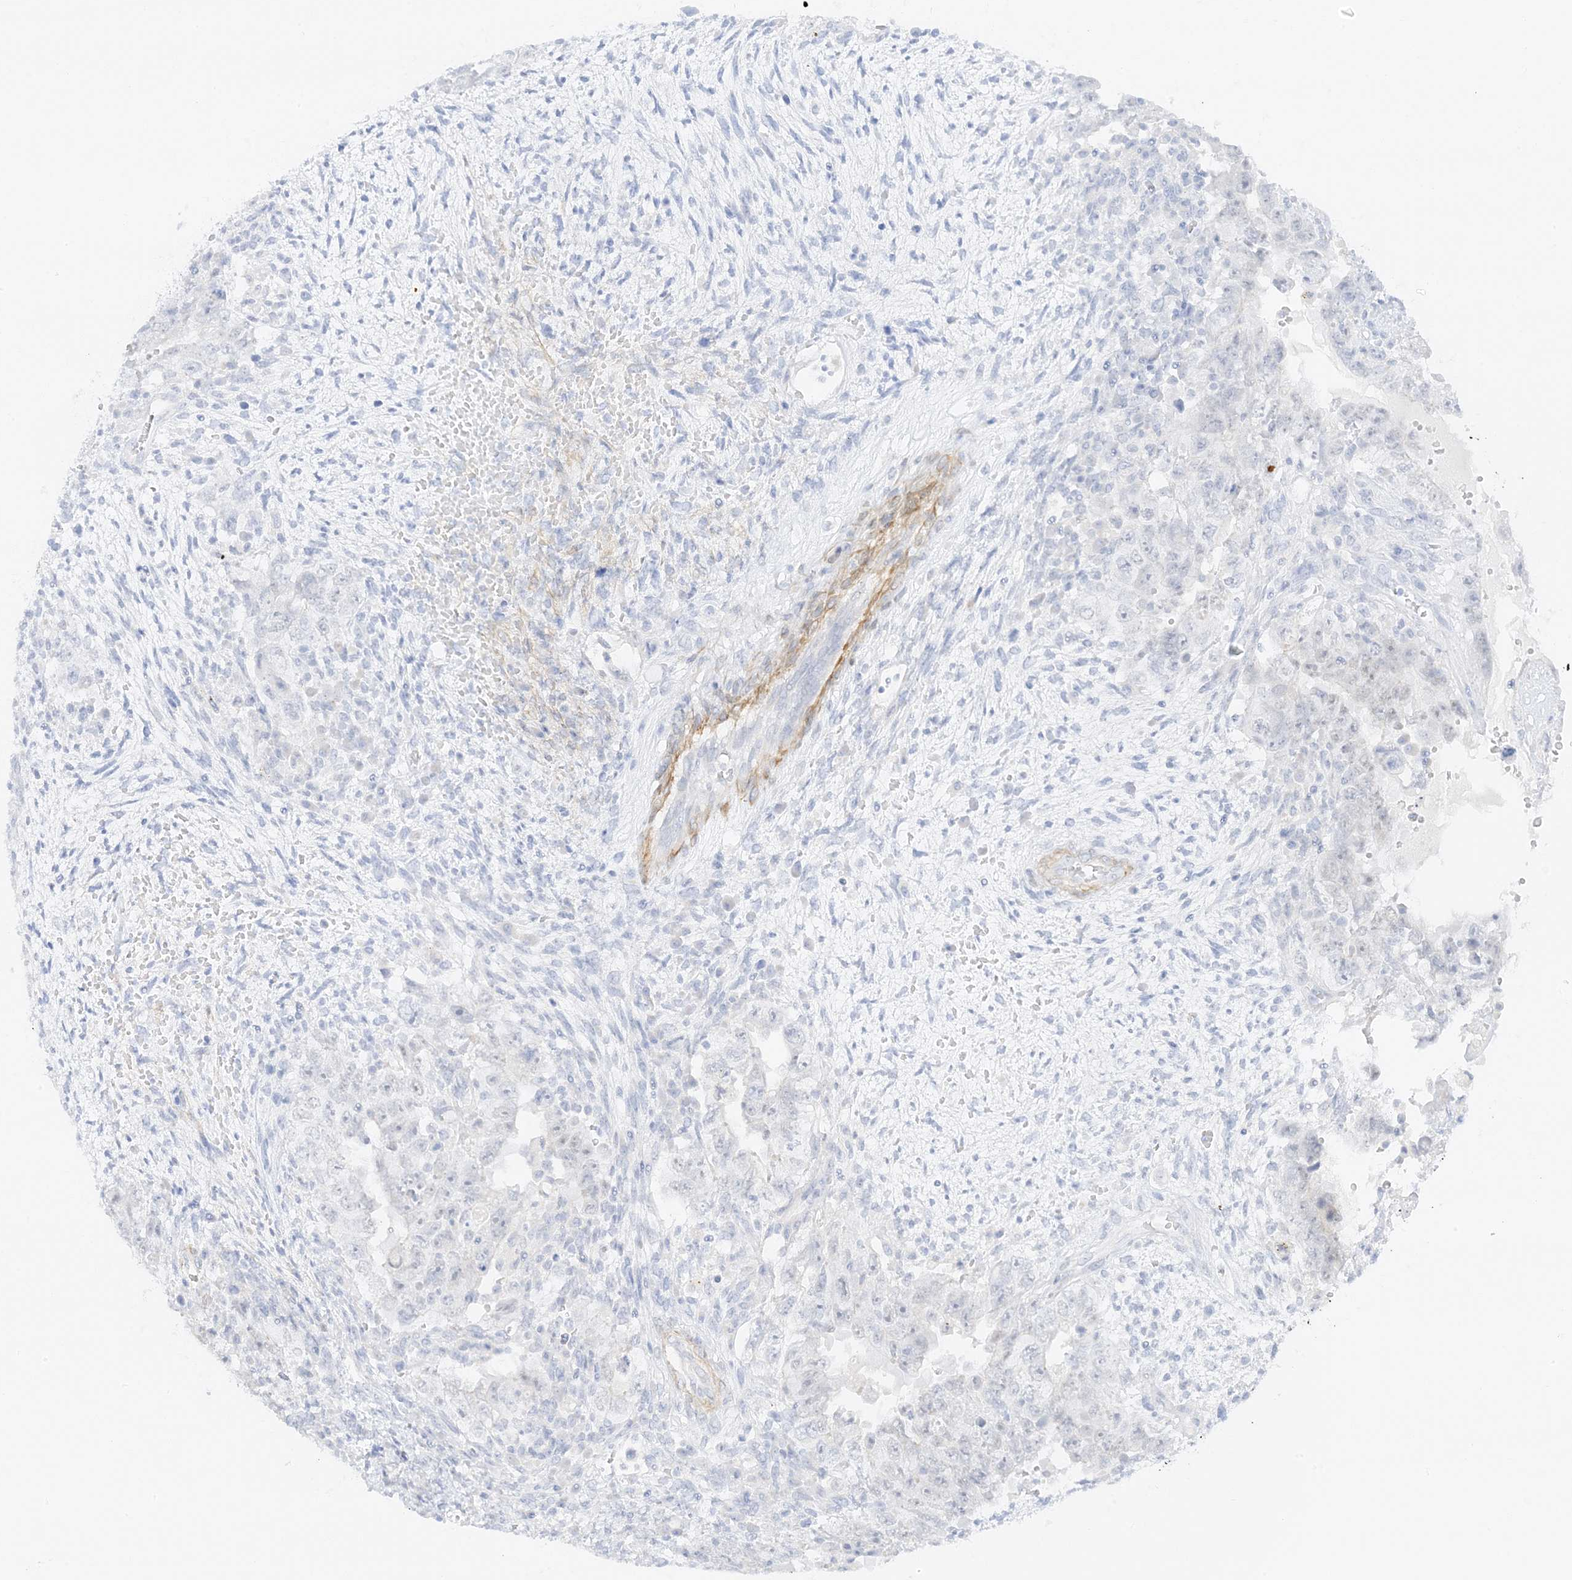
{"staining": {"intensity": "negative", "quantity": "none", "location": "none"}, "tissue": "testis cancer", "cell_type": "Tumor cells", "image_type": "cancer", "snomed": [{"axis": "morphology", "description": "Carcinoma, Embryonal, NOS"}, {"axis": "topography", "description": "Testis"}], "caption": "High magnification brightfield microscopy of testis cancer (embryonal carcinoma) stained with DAB (3,3'-diaminobenzidine) (brown) and counterstained with hematoxylin (blue): tumor cells show no significant positivity.", "gene": "SLC22A13", "patient": {"sex": "male", "age": 26}}